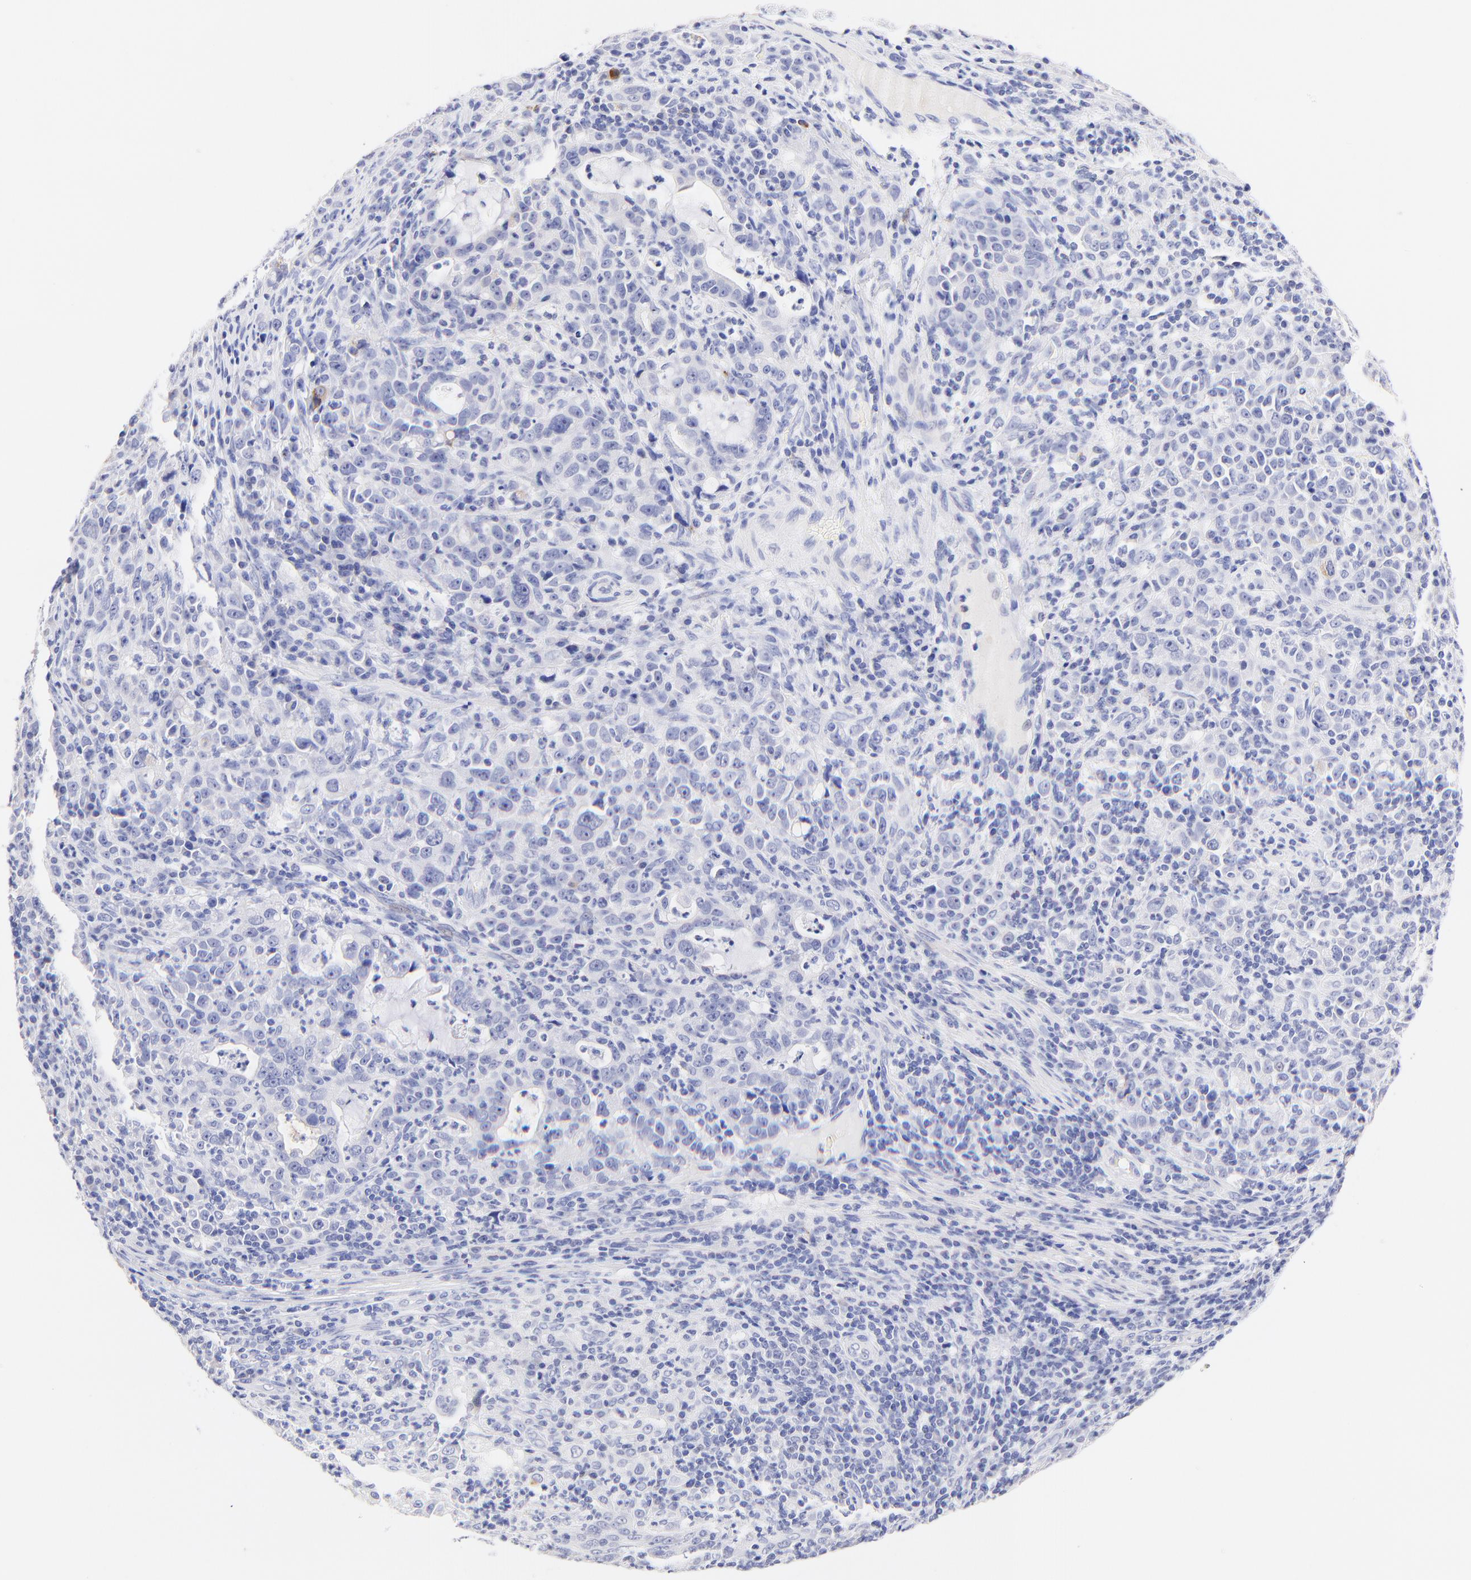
{"staining": {"intensity": "weak", "quantity": "<25%", "location": "cytoplasmic/membranous"}, "tissue": "stomach cancer", "cell_type": "Tumor cells", "image_type": "cancer", "snomed": [{"axis": "morphology", "description": "Adenocarcinoma, NOS"}, {"axis": "topography", "description": "Stomach, upper"}], "caption": "There is no significant expression in tumor cells of adenocarcinoma (stomach). (DAB (3,3'-diaminobenzidine) immunohistochemistry (IHC), high magnification).", "gene": "RAB3A", "patient": {"sex": "female", "age": 50}}